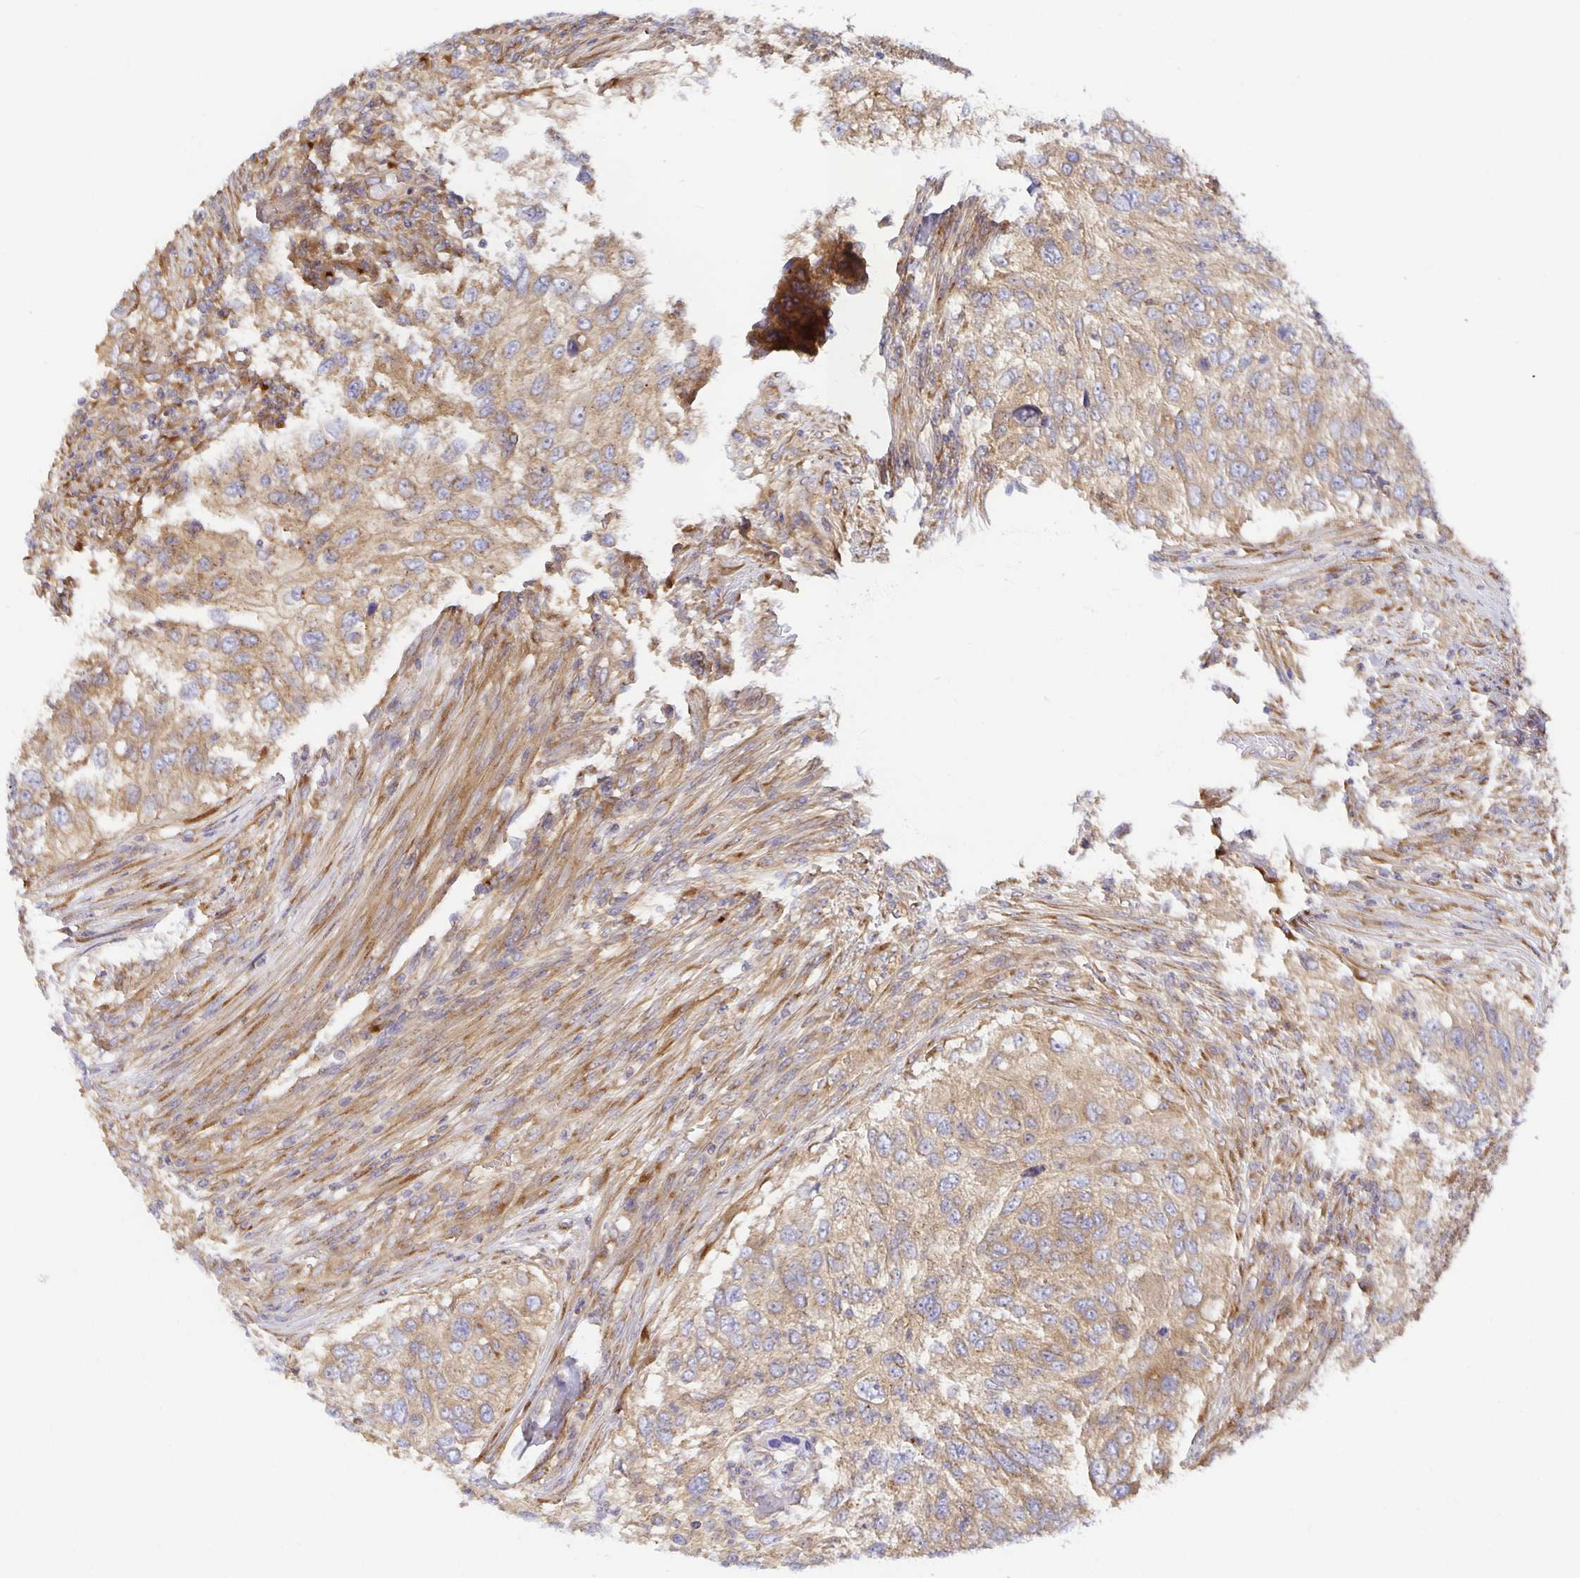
{"staining": {"intensity": "weak", "quantity": ">75%", "location": "cytoplasmic/membranous"}, "tissue": "urothelial cancer", "cell_type": "Tumor cells", "image_type": "cancer", "snomed": [{"axis": "morphology", "description": "Urothelial carcinoma, High grade"}, {"axis": "topography", "description": "Urinary bladder"}], "caption": "This is an image of immunohistochemistry staining of urothelial cancer, which shows weak positivity in the cytoplasmic/membranous of tumor cells.", "gene": "USO1", "patient": {"sex": "female", "age": 60}}